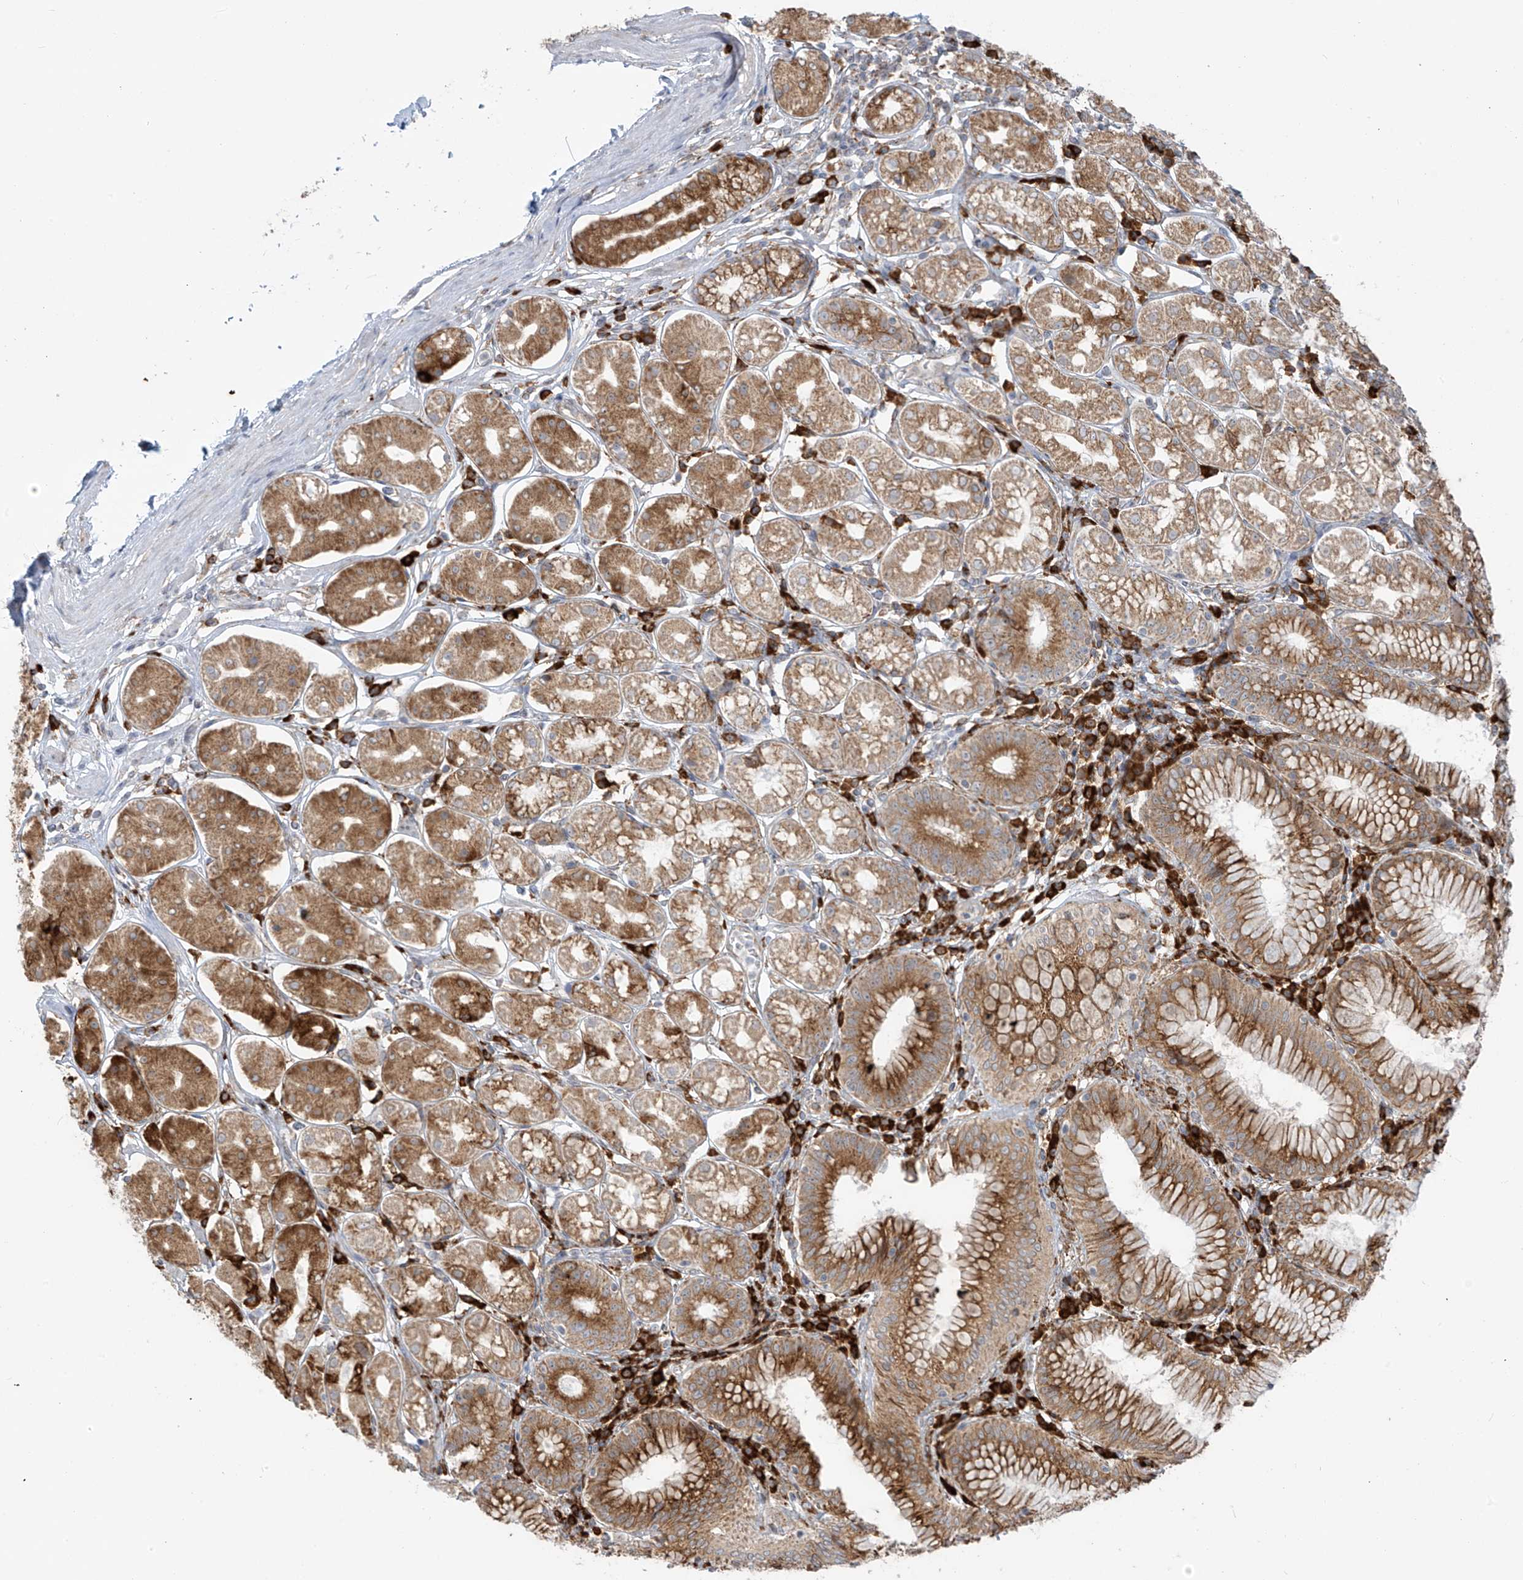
{"staining": {"intensity": "moderate", "quantity": ">75%", "location": "cytoplasmic/membranous"}, "tissue": "stomach", "cell_type": "Glandular cells", "image_type": "normal", "snomed": [{"axis": "morphology", "description": "Normal tissue, NOS"}, {"axis": "topography", "description": "Stomach, lower"}], "caption": "A high-resolution photomicrograph shows immunohistochemistry (IHC) staining of unremarkable stomach, which reveals moderate cytoplasmic/membranous positivity in approximately >75% of glandular cells.", "gene": "KATNIP", "patient": {"sex": "female", "age": 56}}